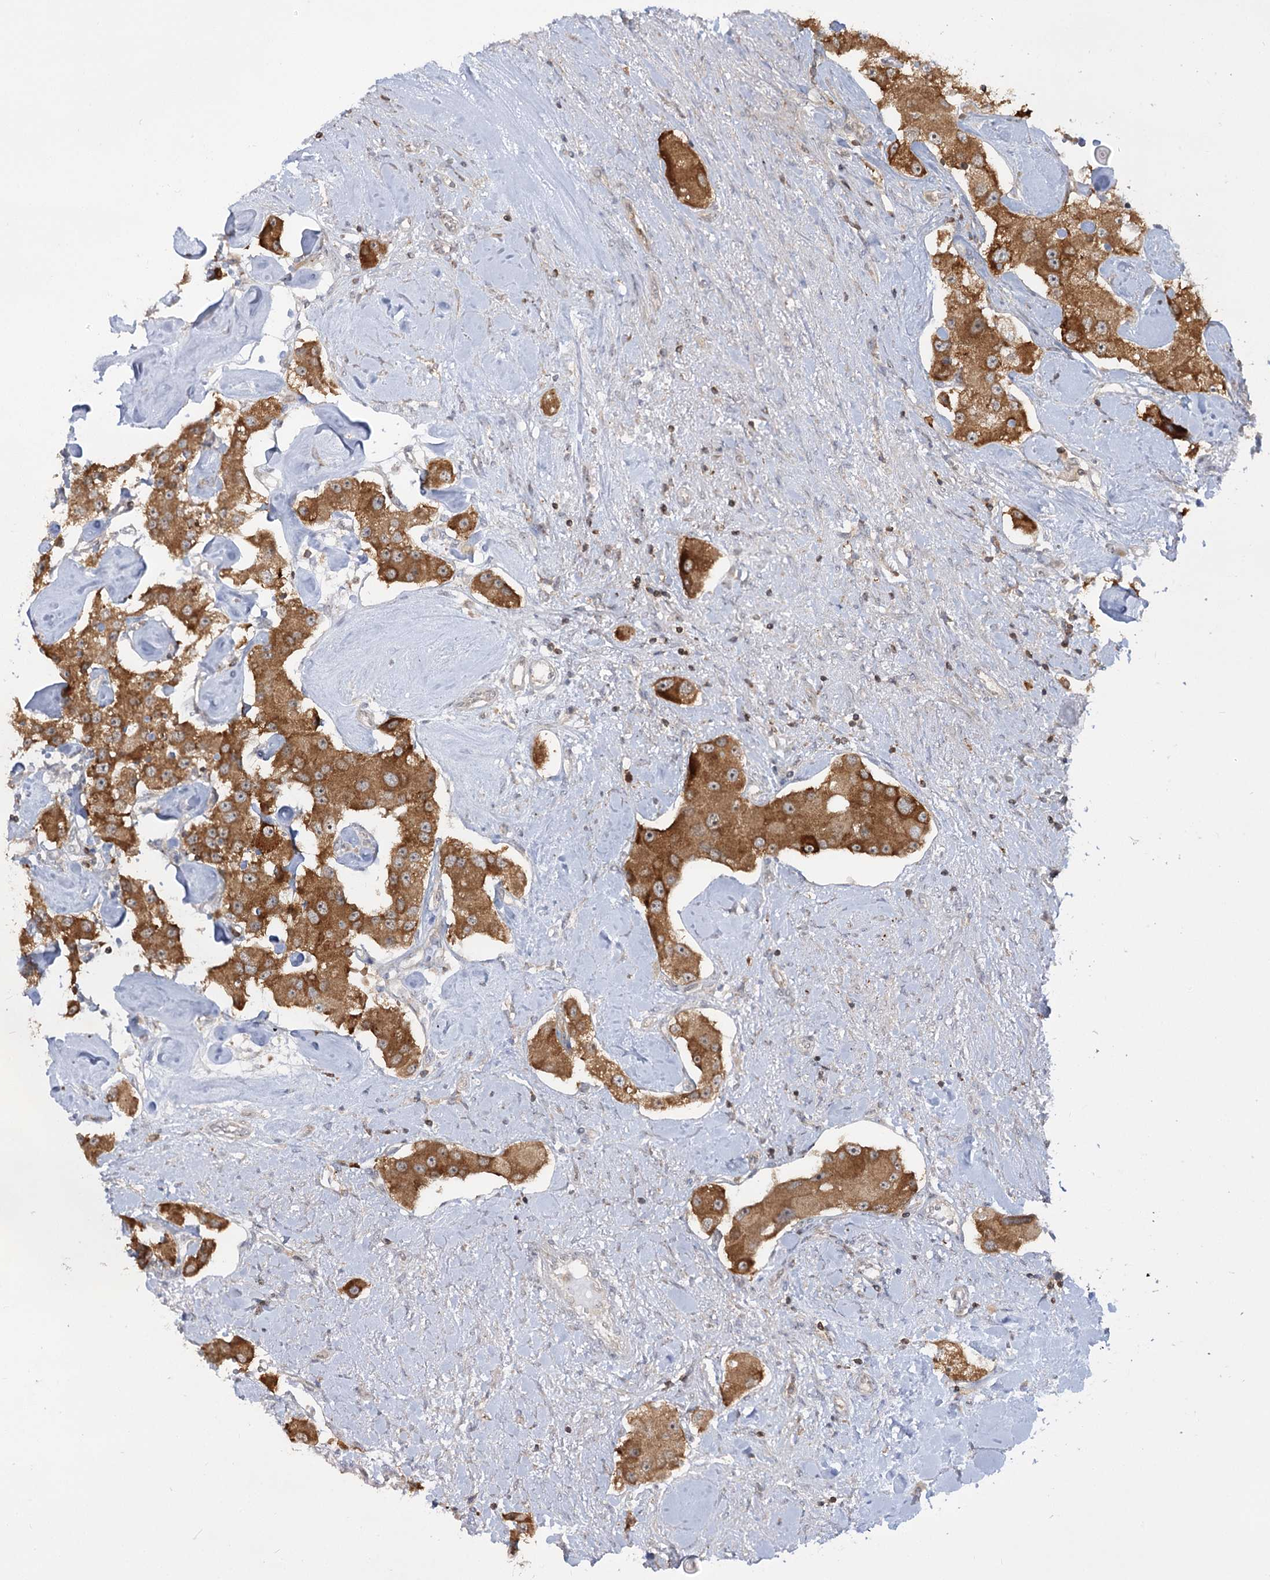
{"staining": {"intensity": "moderate", "quantity": ">75%", "location": "cytoplasmic/membranous"}, "tissue": "carcinoid", "cell_type": "Tumor cells", "image_type": "cancer", "snomed": [{"axis": "morphology", "description": "Carcinoid, malignant, NOS"}, {"axis": "topography", "description": "Pancreas"}], "caption": "IHC (DAB (3,3'-diaminobenzidine)) staining of human carcinoid shows moderate cytoplasmic/membranous protein positivity in about >75% of tumor cells. The protein of interest is shown in brown color, while the nuclei are stained blue.", "gene": "SYTL1", "patient": {"sex": "male", "age": 41}}